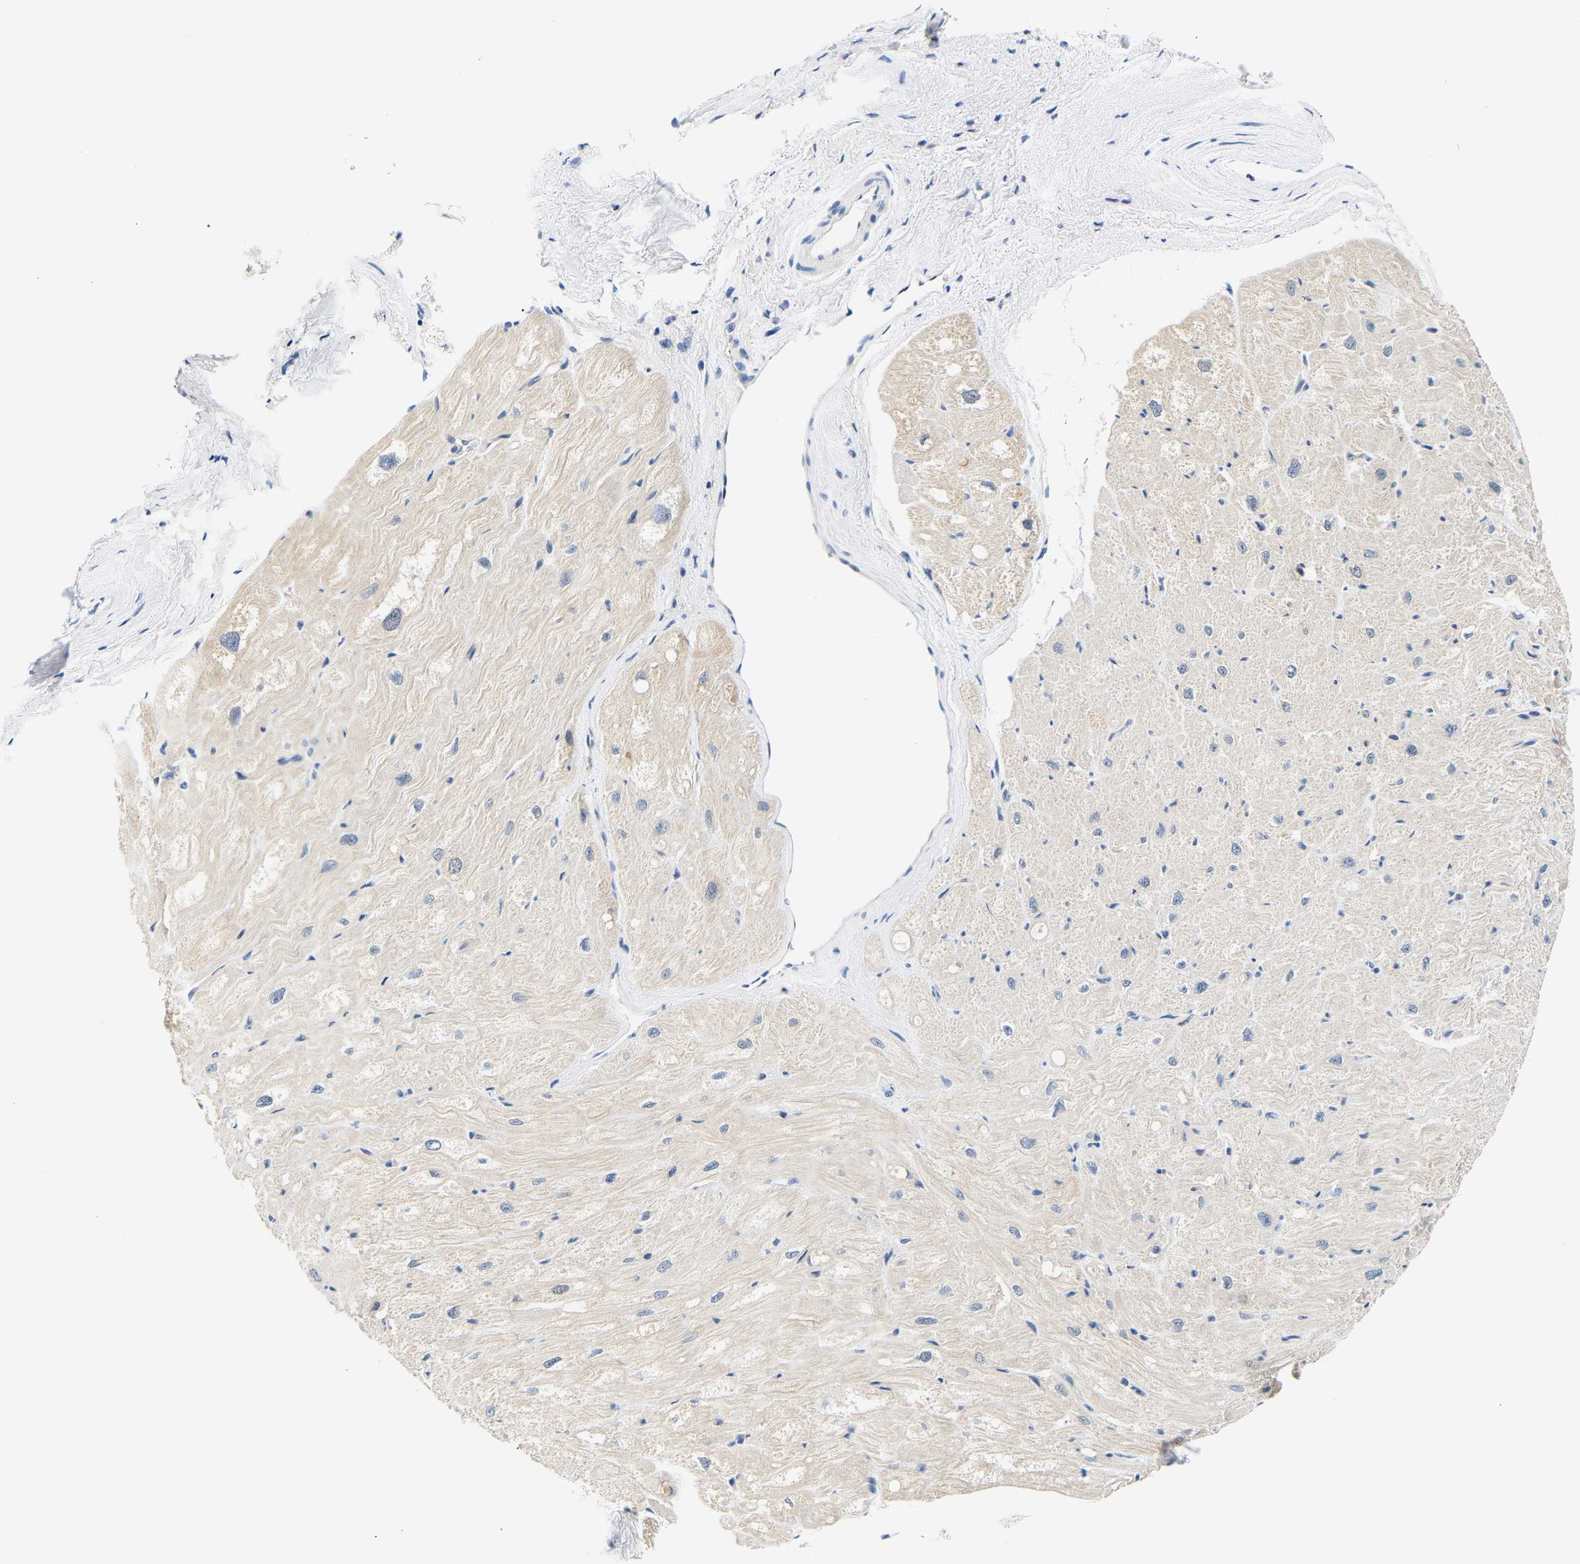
{"staining": {"intensity": "negative", "quantity": "none", "location": "none"}, "tissue": "heart muscle", "cell_type": "Cardiomyocytes", "image_type": "normal", "snomed": [{"axis": "morphology", "description": "Normal tissue, NOS"}, {"axis": "topography", "description": "Heart"}], "caption": "Benign heart muscle was stained to show a protein in brown. There is no significant positivity in cardiomyocytes.", "gene": "UCHL3", "patient": {"sex": "male", "age": 49}}